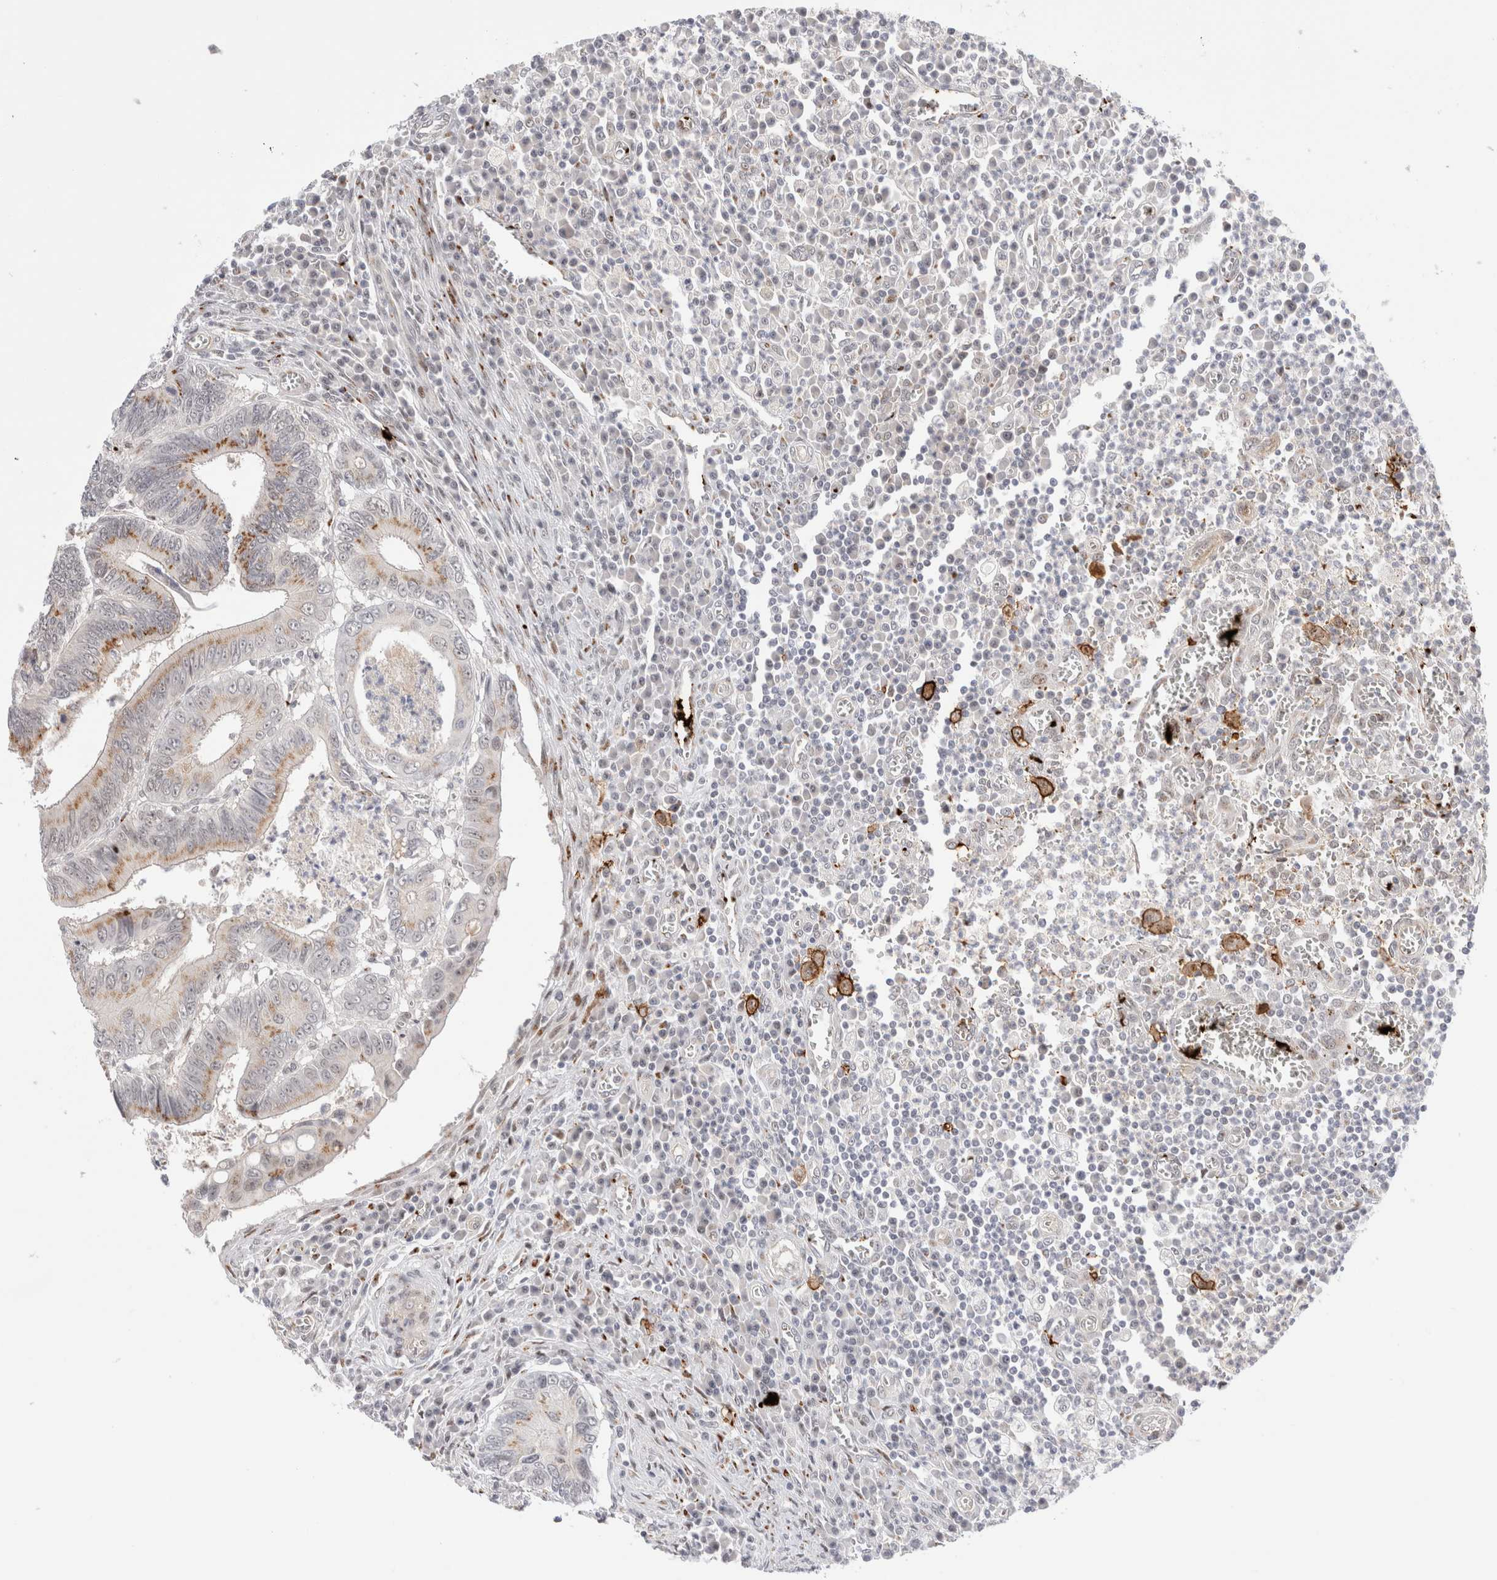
{"staining": {"intensity": "moderate", "quantity": "25%-75%", "location": "cytoplasmic/membranous"}, "tissue": "colorectal cancer", "cell_type": "Tumor cells", "image_type": "cancer", "snomed": [{"axis": "morphology", "description": "Inflammation, NOS"}, {"axis": "morphology", "description": "Adenocarcinoma, NOS"}, {"axis": "topography", "description": "Colon"}], "caption": "A brown stain shows moderate cytoplasmic/membranous positivity of a protein in adenocarcinoma (colorectal) tumor cells.", "gene": "VPS28", "patient": {"sex": "male", "age": 72}}